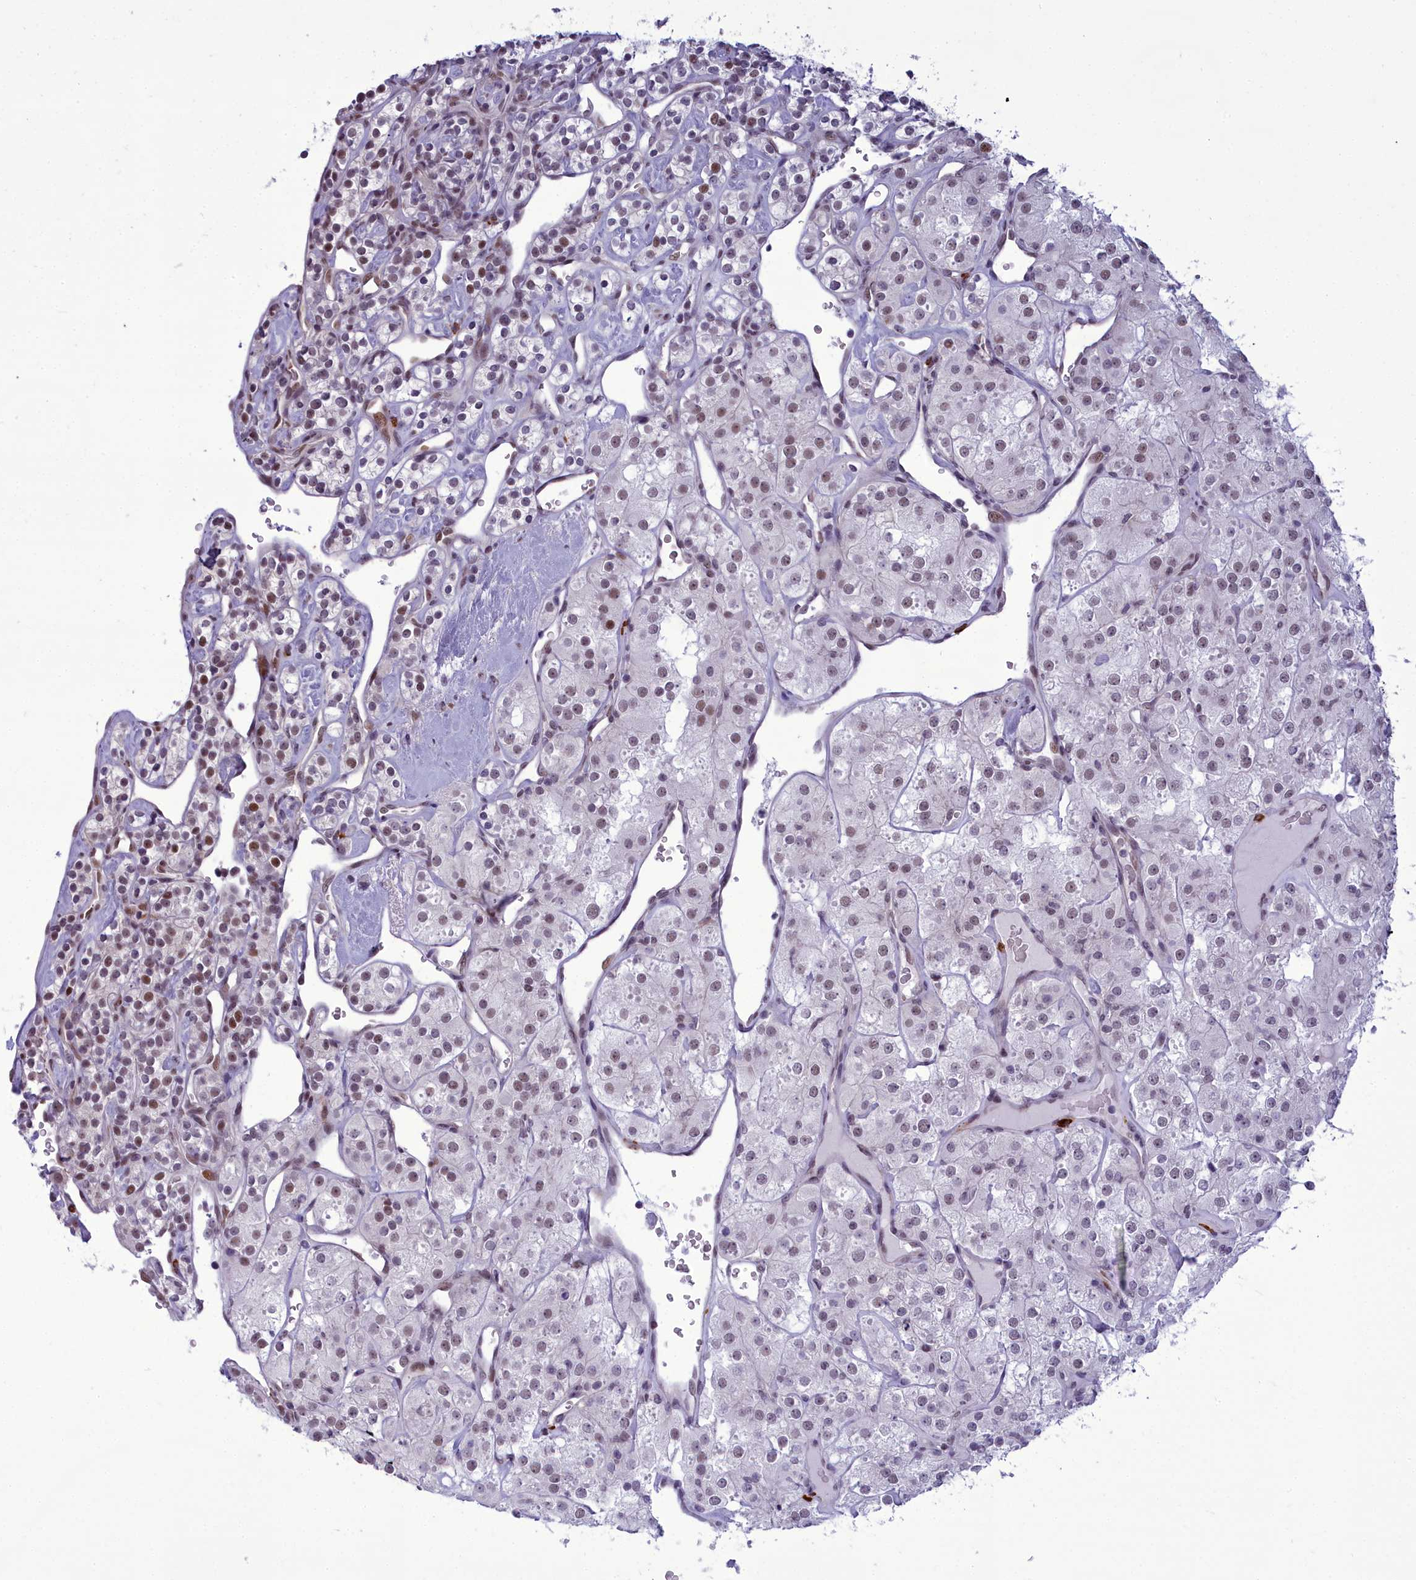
{"staining": {"intensity": "moderate", "quantity": ">75%", "location": "nuclear"}, "tissue": "renal cancer", "cell_type": "Tumor cells", "image_type": "cancer", "snomed": [{"axis": "morphology", "description": "Adenocarcinoma, NOS"}, {"axis": "topography", "description": "Kidney"}], "caption": "An immunohistochemistry micrograph of tumor tissue is shown. Protein staining in brown highlights moderate nuclear positivity in renal adenocarcinoma within tumor cells. The protein of interest is shown in brown color, while the nuclei are stained blue.", "gene": "CEACAM19", "patient": {"sex": "male", "age": 77}}